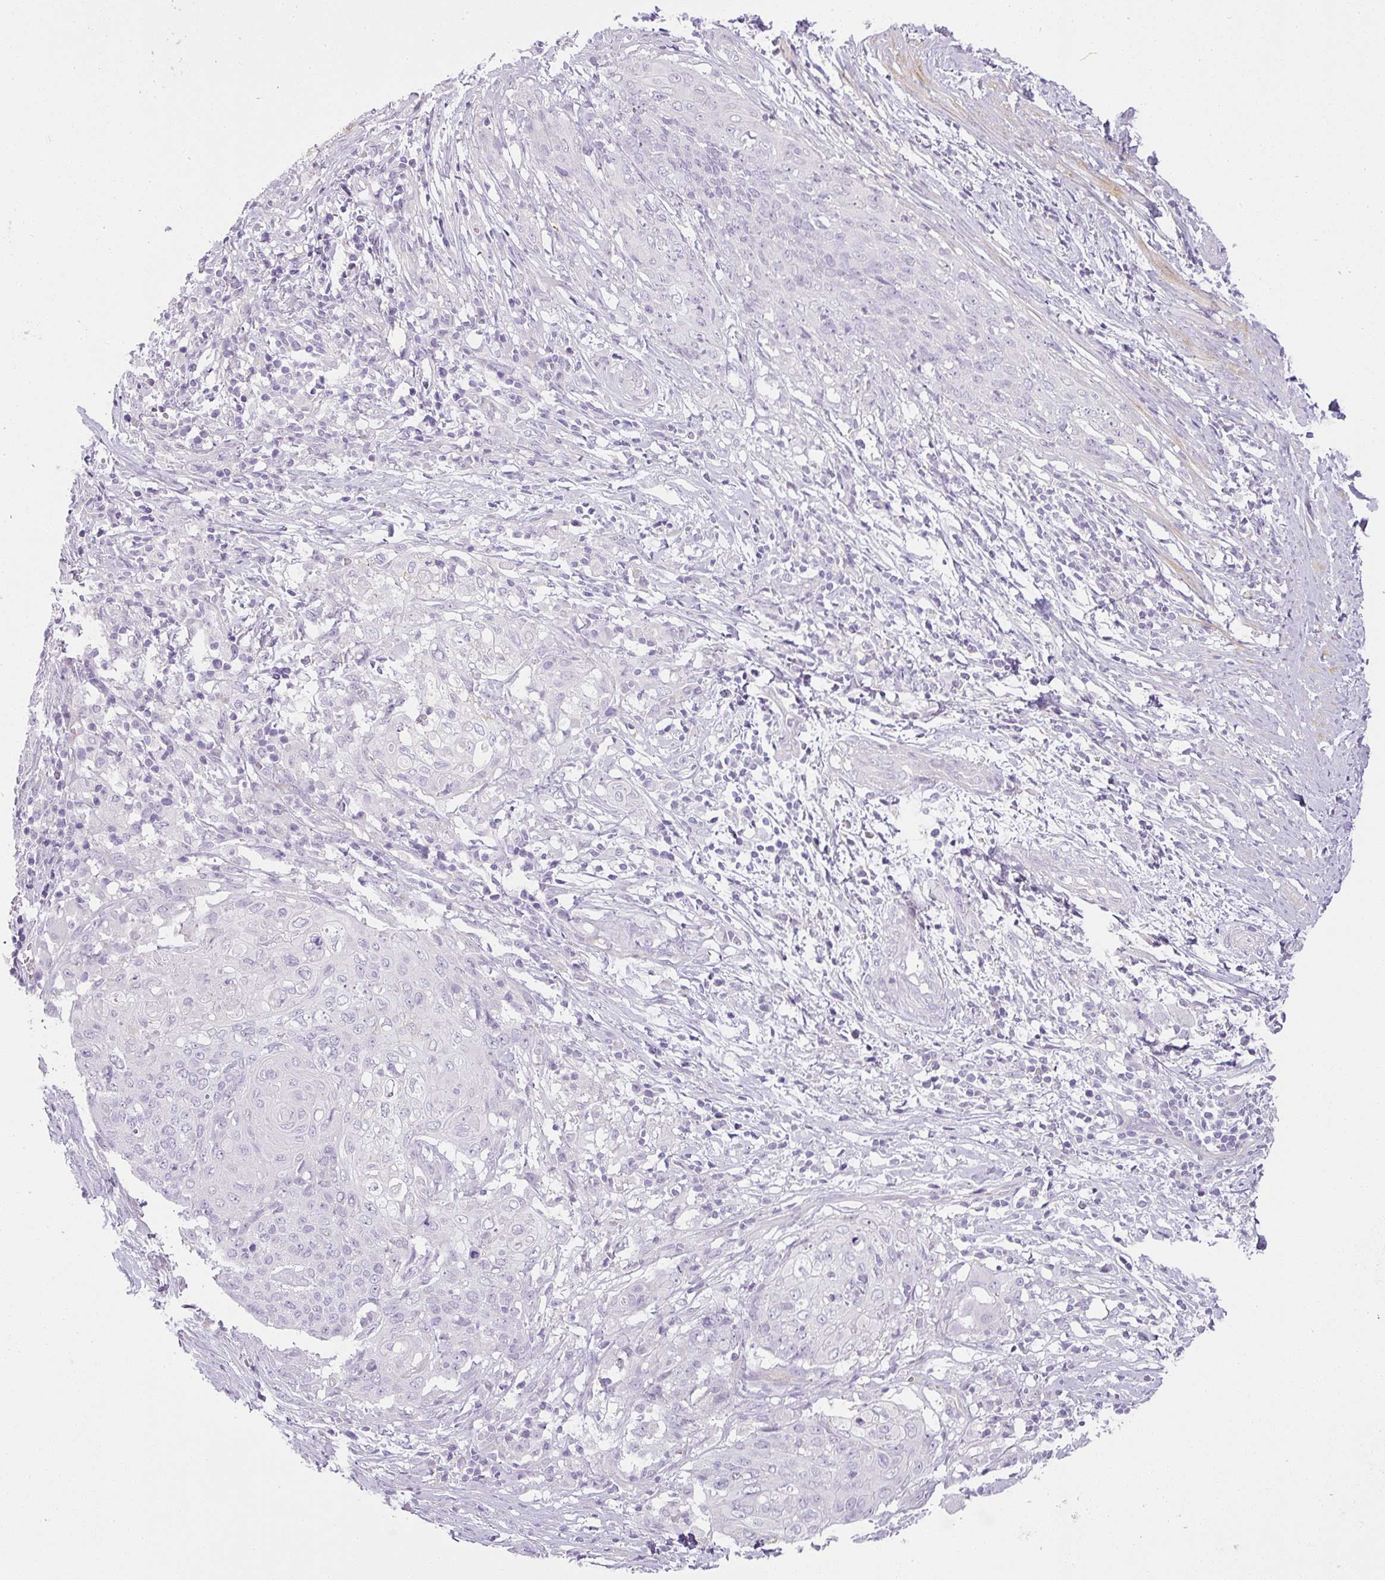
{"staining": {"intensity": "negative", "quantity": "none", "location": "none"}, "tissue": "cervical cancer", "cell_type": "Tumor cells", "image_type": "cancer", "snomed": [{"axis": "morphology", "description": "Squamous cell carcinoma, NOS"}, {"axis": "topography", "description": "Cervix"}], "caption": "IHC image of cervical cancer (squamous cell carcinoma) stained for a protein (brown), which demonstrates no expression in tumor cells.", "gene": "RAX2", "patient": {"sex": "female", "age": 39}}